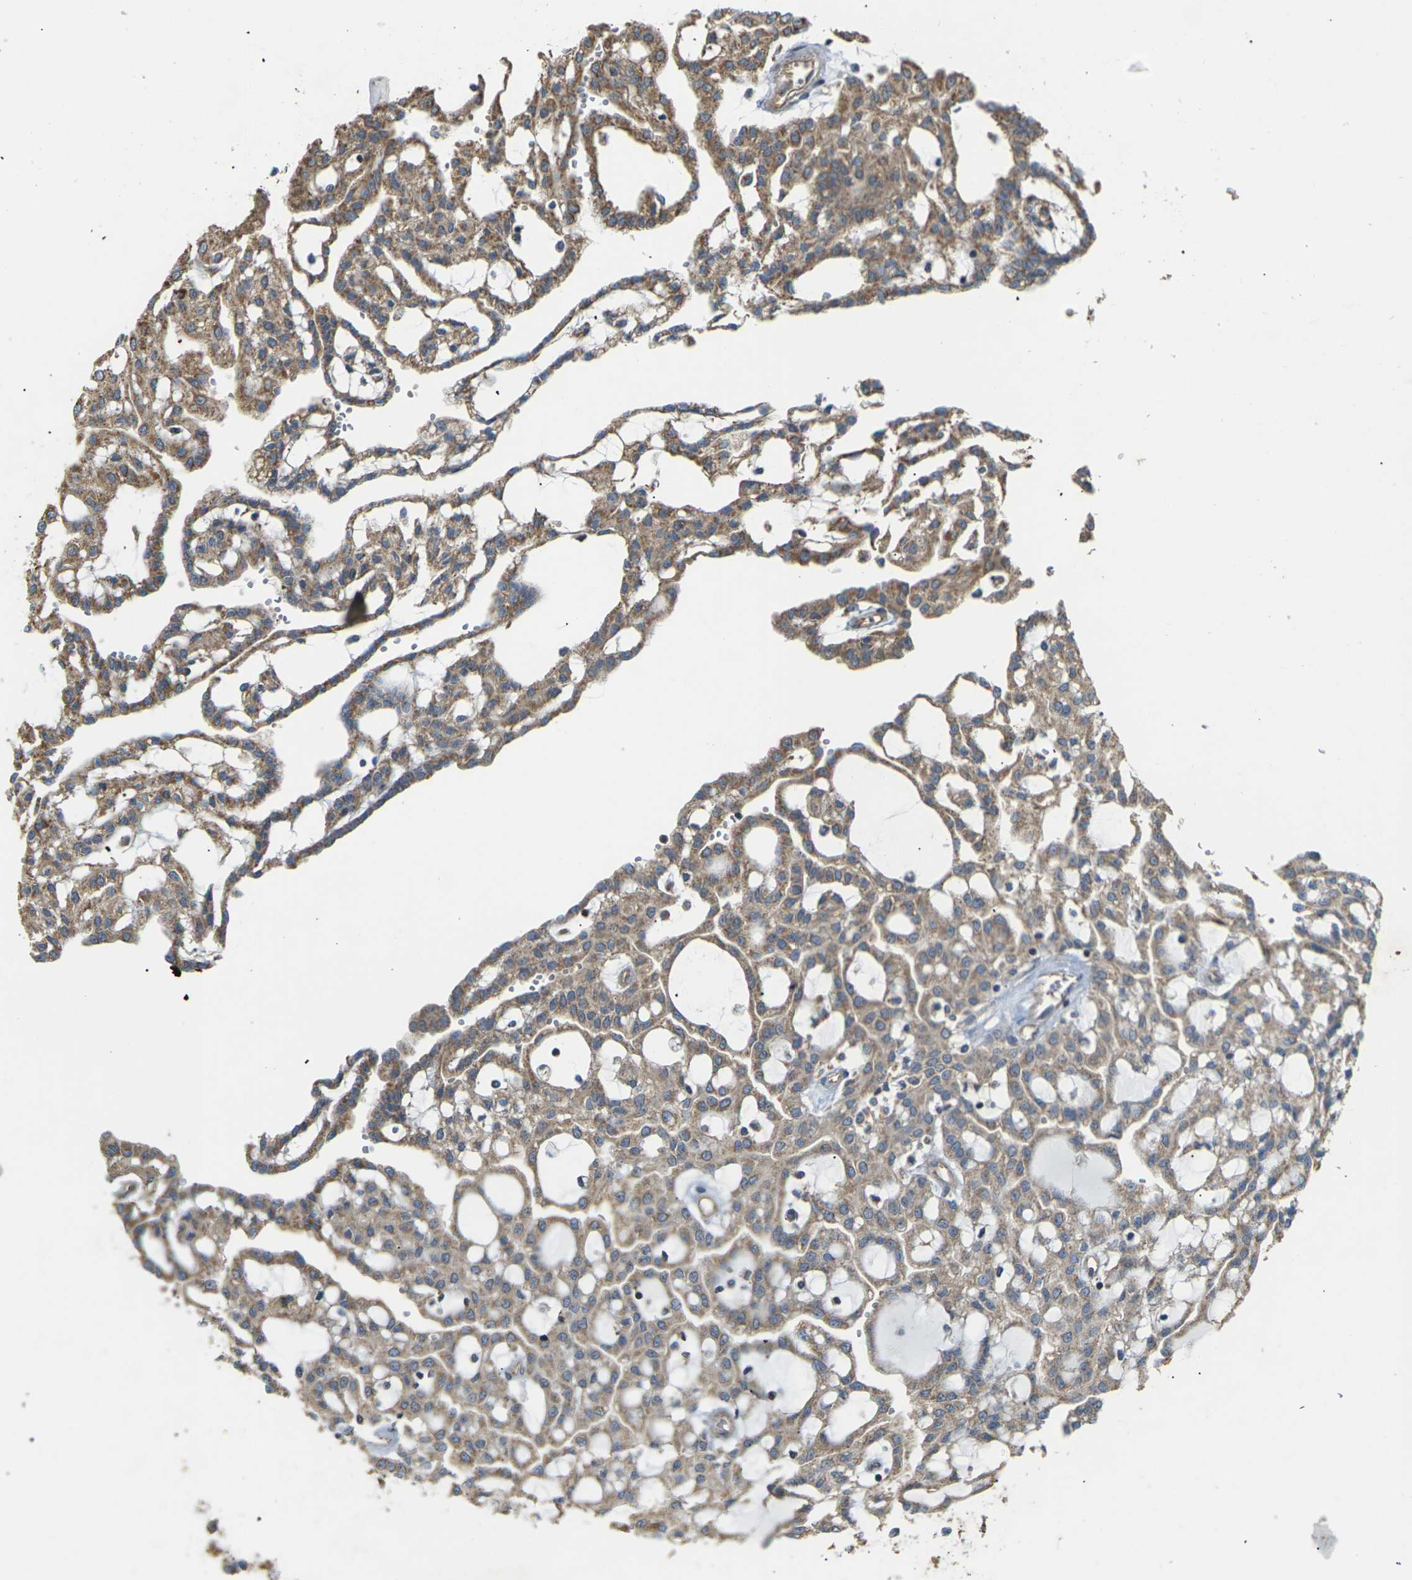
{"staining": {"intensity": "moderate", "quantity": ">75%", "location": "cytoplasmic/membranous"}, "tissue": "renal cancer", "cell_type": "Tumor cells", "image_type": "cancer", "snomed": [{"axis": "morphology", "description": "Adenocarcinoma, NOS"}, {"axis": "topography", "description": "Kidney"}], "caption": "A histopathology image showing moderate cytoplasmic/membranous positivity in approximately >75% of tumor cells in renal cancer (adenocarcinoma), as visualized by brown immunohistochemical staining.", "gene": "KSR1", "patient": {"sex": "male", "age": 63}}